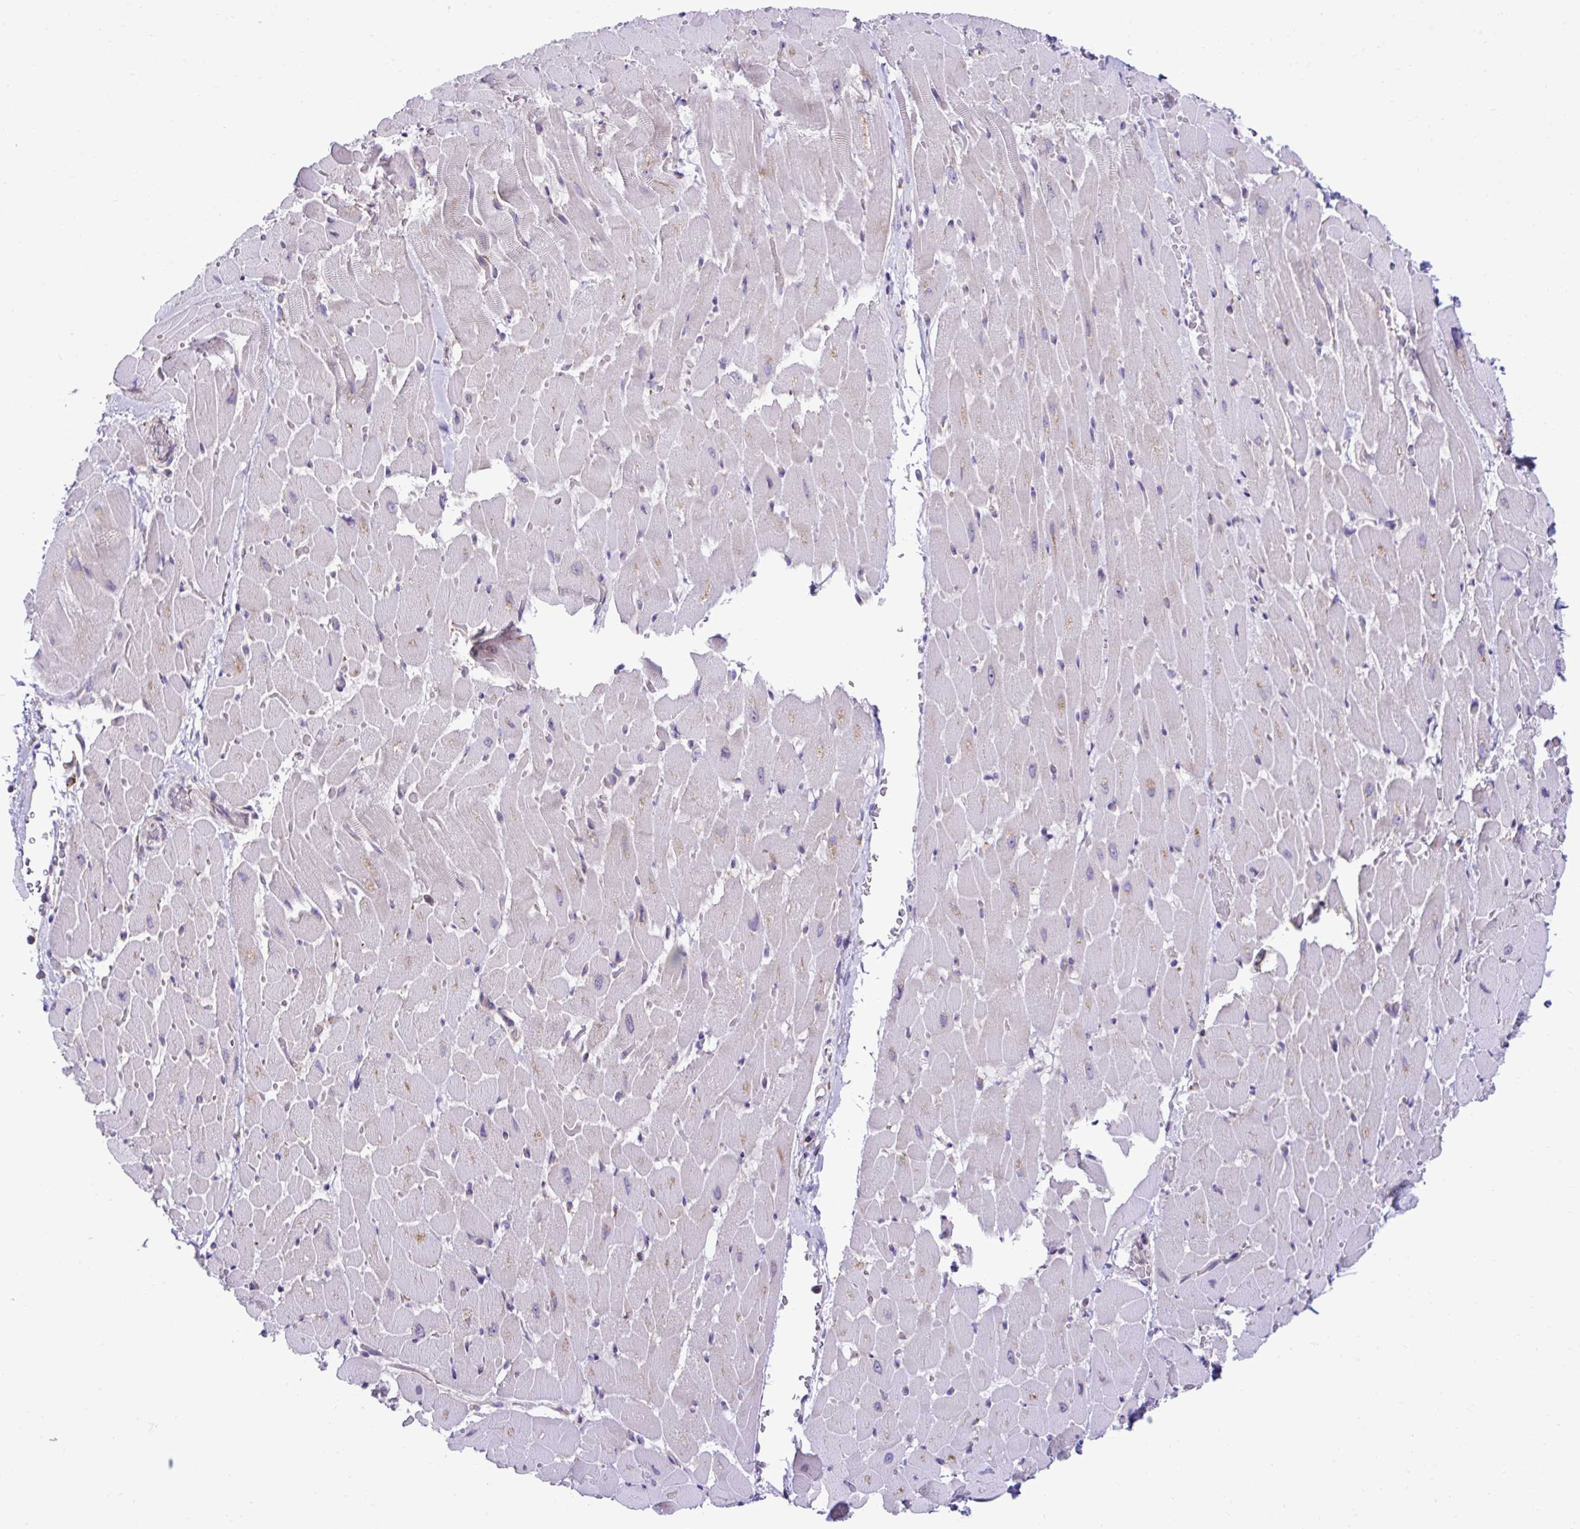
{"staining": {"intensity": "weak", "quantity": "<25%", "location": "cytoplasmic/membranous"}, "tissue": "heart muscle", "cell_type": "Cardiomyocytes", "image_type": "normal", "snomed": [{"axis": "morphology", "description": "Normal tissue, NOS"}, {"axis": "topography", "description": "Heart"}], "caption": "Cardiomyocytes are negative for protein expression in benign human heart muscle. The staining was performed using DAB to visualize the protein expression in brown, while the nuclei were stained in blue with hematoxylin (Magnification: 20x).", "gene": "RPL7", "patient": {"sex": "male", "age": 37}}